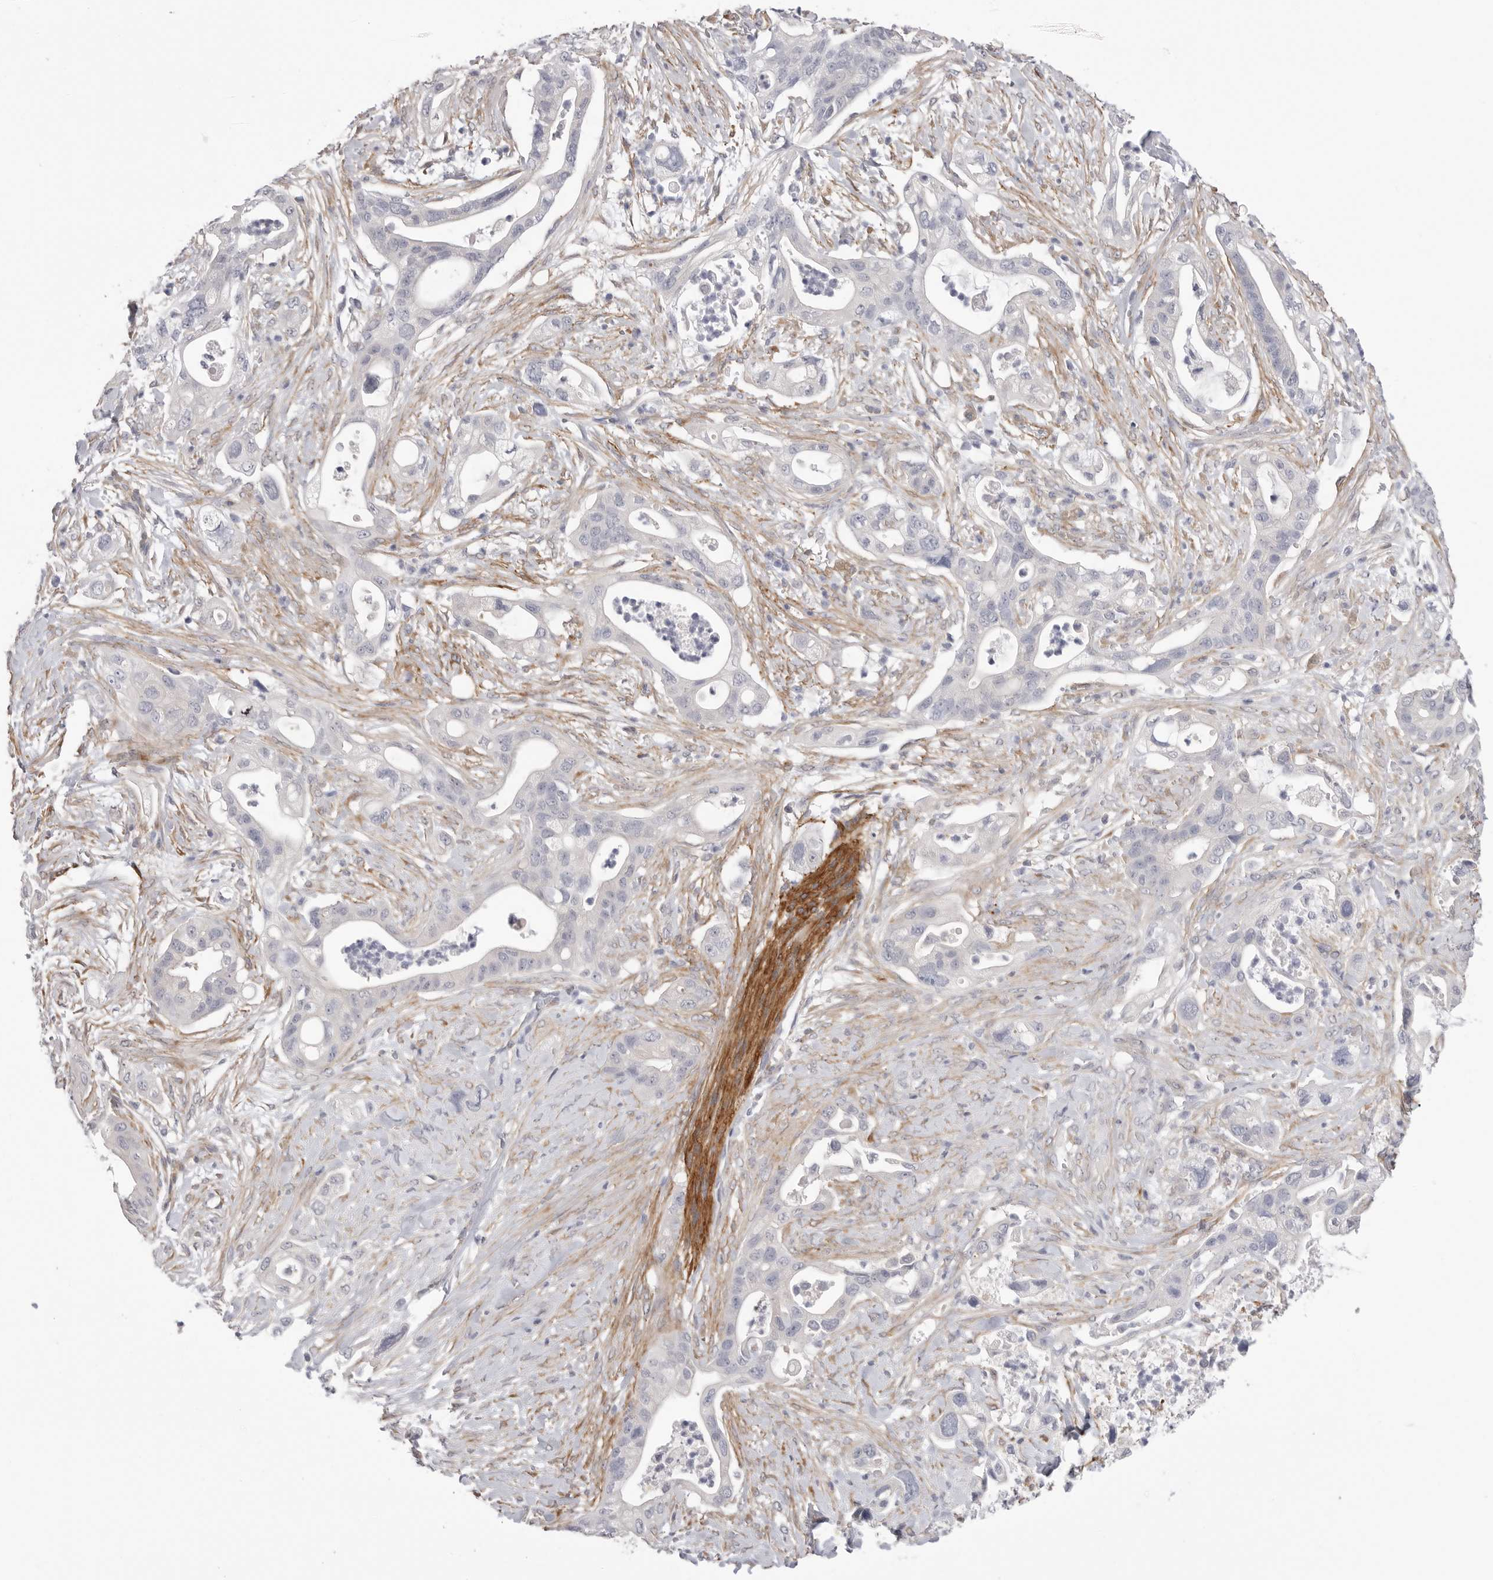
{"staining": {"intensity": "negative", "quantity": "none", "location": "none"}, "tissue": "pancreatic cancer", "cell_type": "Tumor cells", "image_type": "cancer", "snomed": [{"axis": "morphology", "description": "Adenocarcinoma, NOS"}, {"axis": "topography", "description": "Pancreas"}], "caption": "Immunohistochemistry histopathology image of pancreatic cancer (adenocarcinoma) stained for a protein (brown), which displays no staining in tumor cells.", "gene": "AKAP12", "patient": {"sex": "male", "age": 53}}